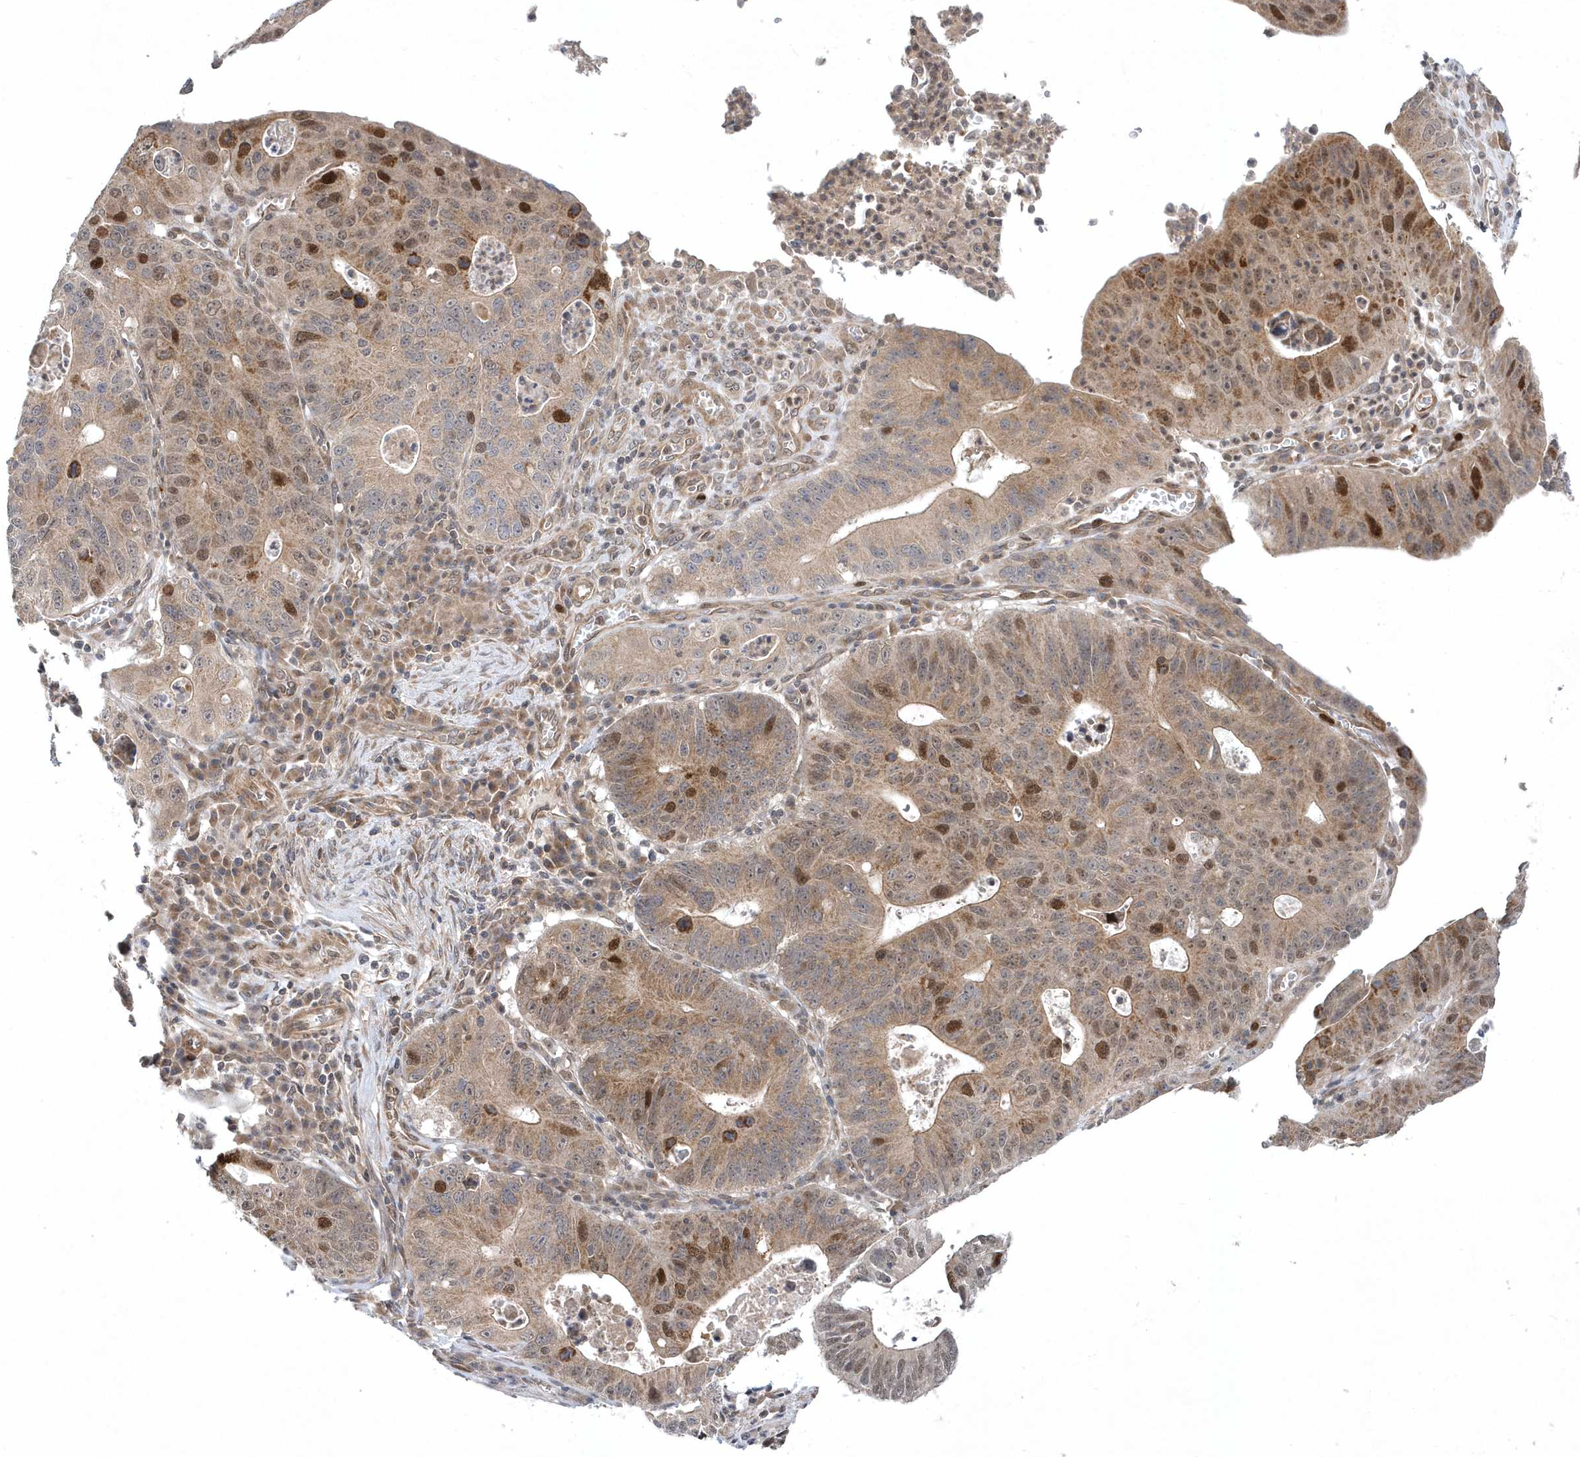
{"staining": {"intensity": "moderate", "quantity": "25%-75%", "location": "cytoplasmic/membranous,nuclear"}, "tissue": "stomach cancer", "cell_type": "Tumor cells", "image_type": "cancer", "snomed": [{"axis": "morphology", "description": "Adenocarcinoma, NOS"}, {"axis": "topography", "description": "Stomach"}], "caption": "Stomach adenocarcinoma stained for a protein (brown) displays moderate cytoplasmic/membranous and nuclear positive expression in about 25%-75% of tumor cells.", "gene": "MXI1", "patient": {"sex": "male", "age": 59}}